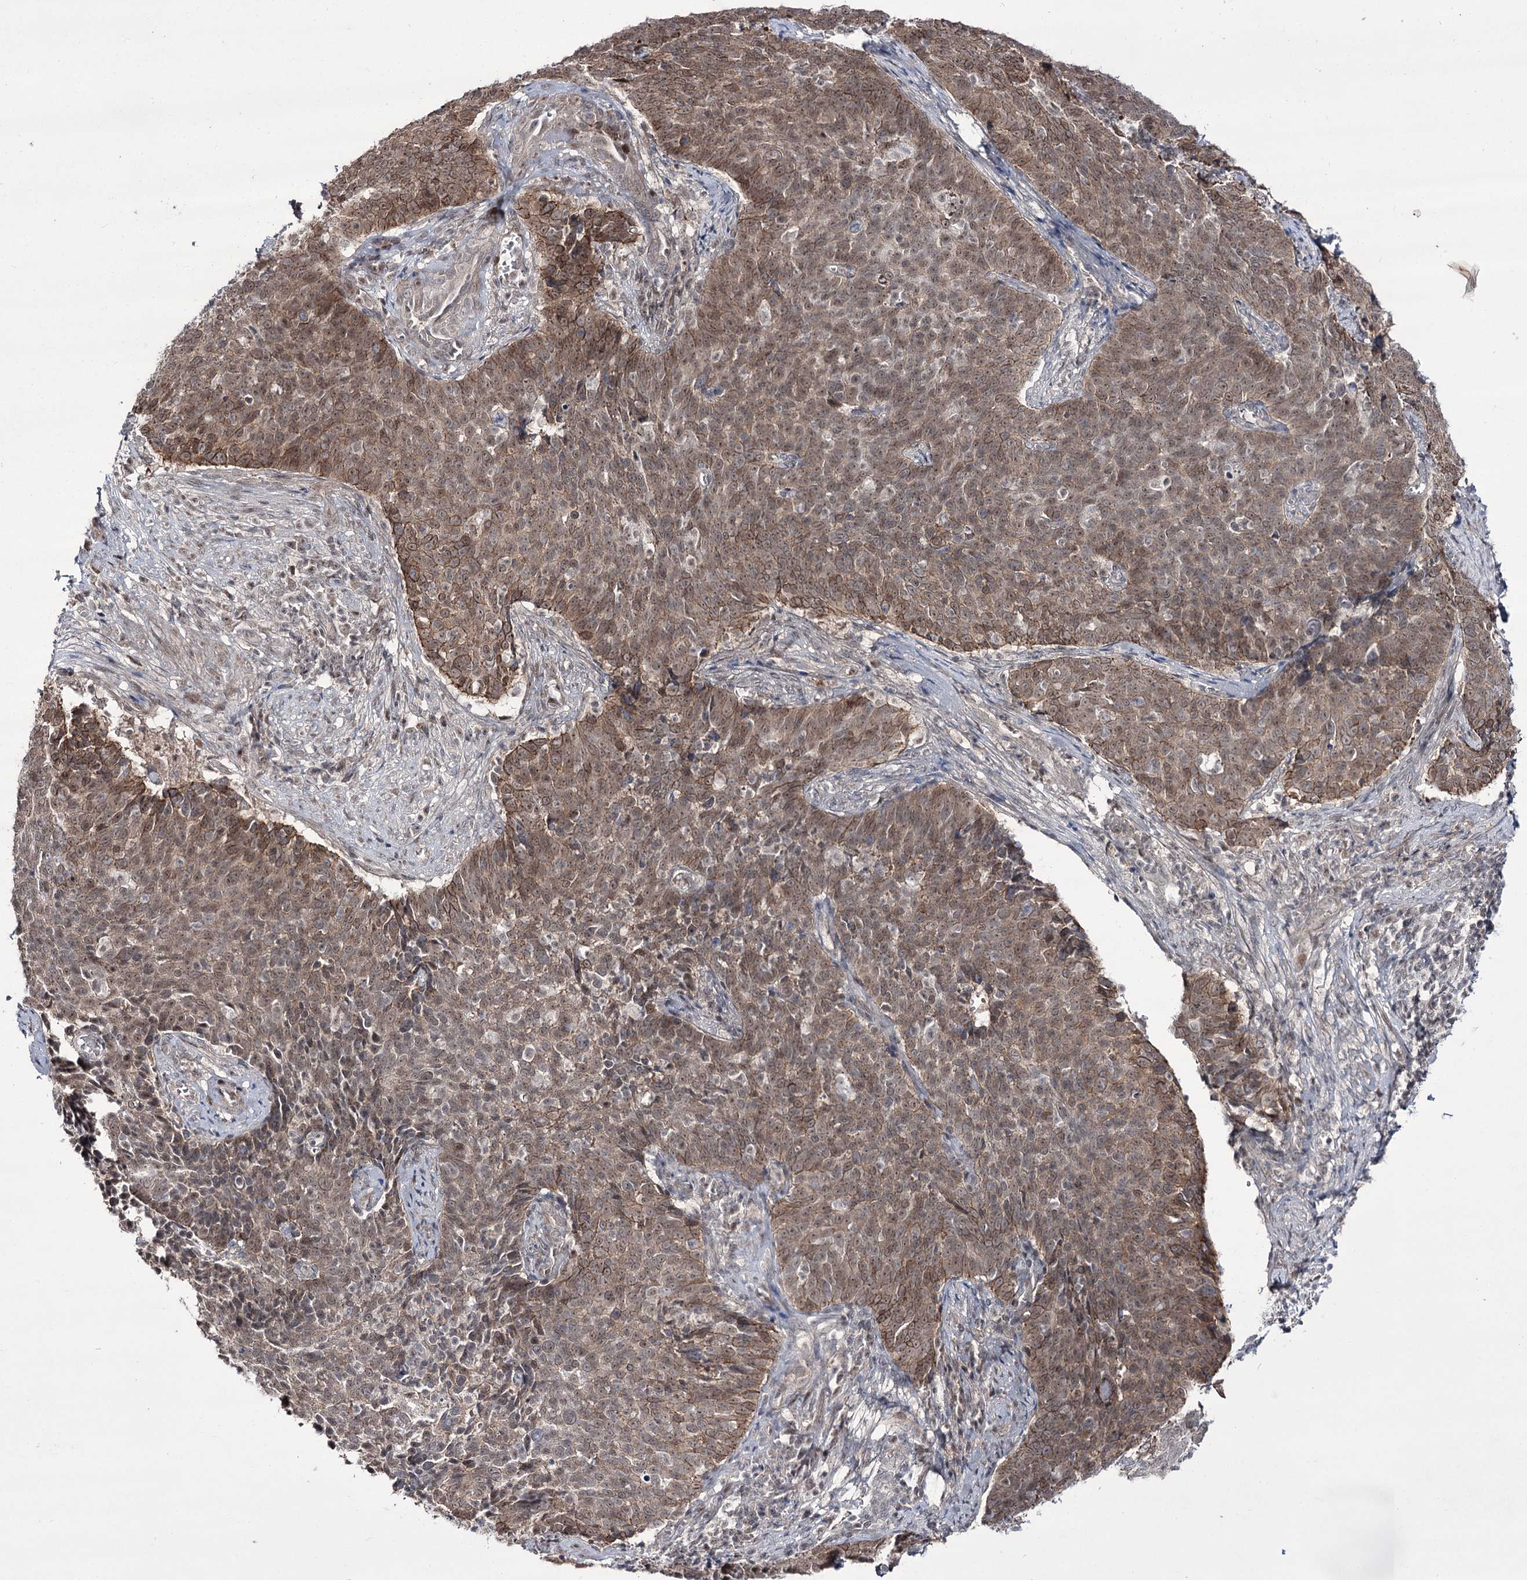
{"staining": {"intensity": "moderate", "quantity": ">75%", "location": "cytoplasmic/membranous,nuclear"}, "tissue": "cervical cancer", "cell_type": "Tumor cells", "image_type": "cancer", "snomed": [{"axis": "morphology", "description": "Squamous cell carcinoma, NOS"}, {"axis": "topography", "description": "Cervix"}], "caption": "Cervical cancer (squamous cell carcinoma) tissue exhibits moderate cytoplasmic/membranous and nuclear expression in about >75% of tumor cells, visualized by immunohistochemistry.", "gene": "HOXC11", "patient": {"sex": "female", "age": 39}}